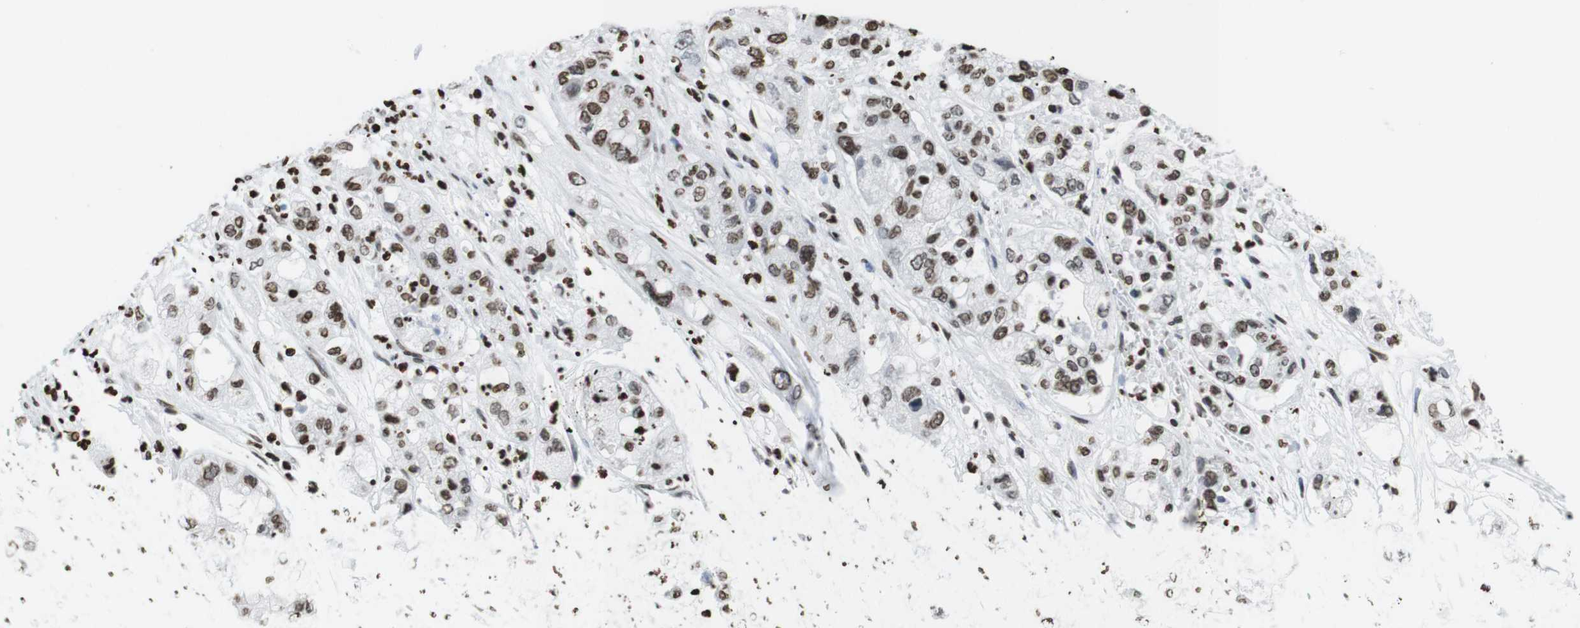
{"staining": {"intensity": "moderate", "quantity": ">75%", "location": "nuclear"}, "tissue": "pancreatic cancer", "cell_type": "Tumor cells", "image_type": "cancer", "snomed": [{"axis": "morphology", "description": "Adenocarcinoma, NOS"}, {"axis": "topography", "description": "Pancreas"}], "caption": "The histopathology image reveals immunohistochemical staining of pancreatic cancer (adenocarcinoma). There is moderate nuclear staining is identified in about >75% of tumor cells.", "gene": "BSX", "patient": {"sex": "female", "age": 78}}